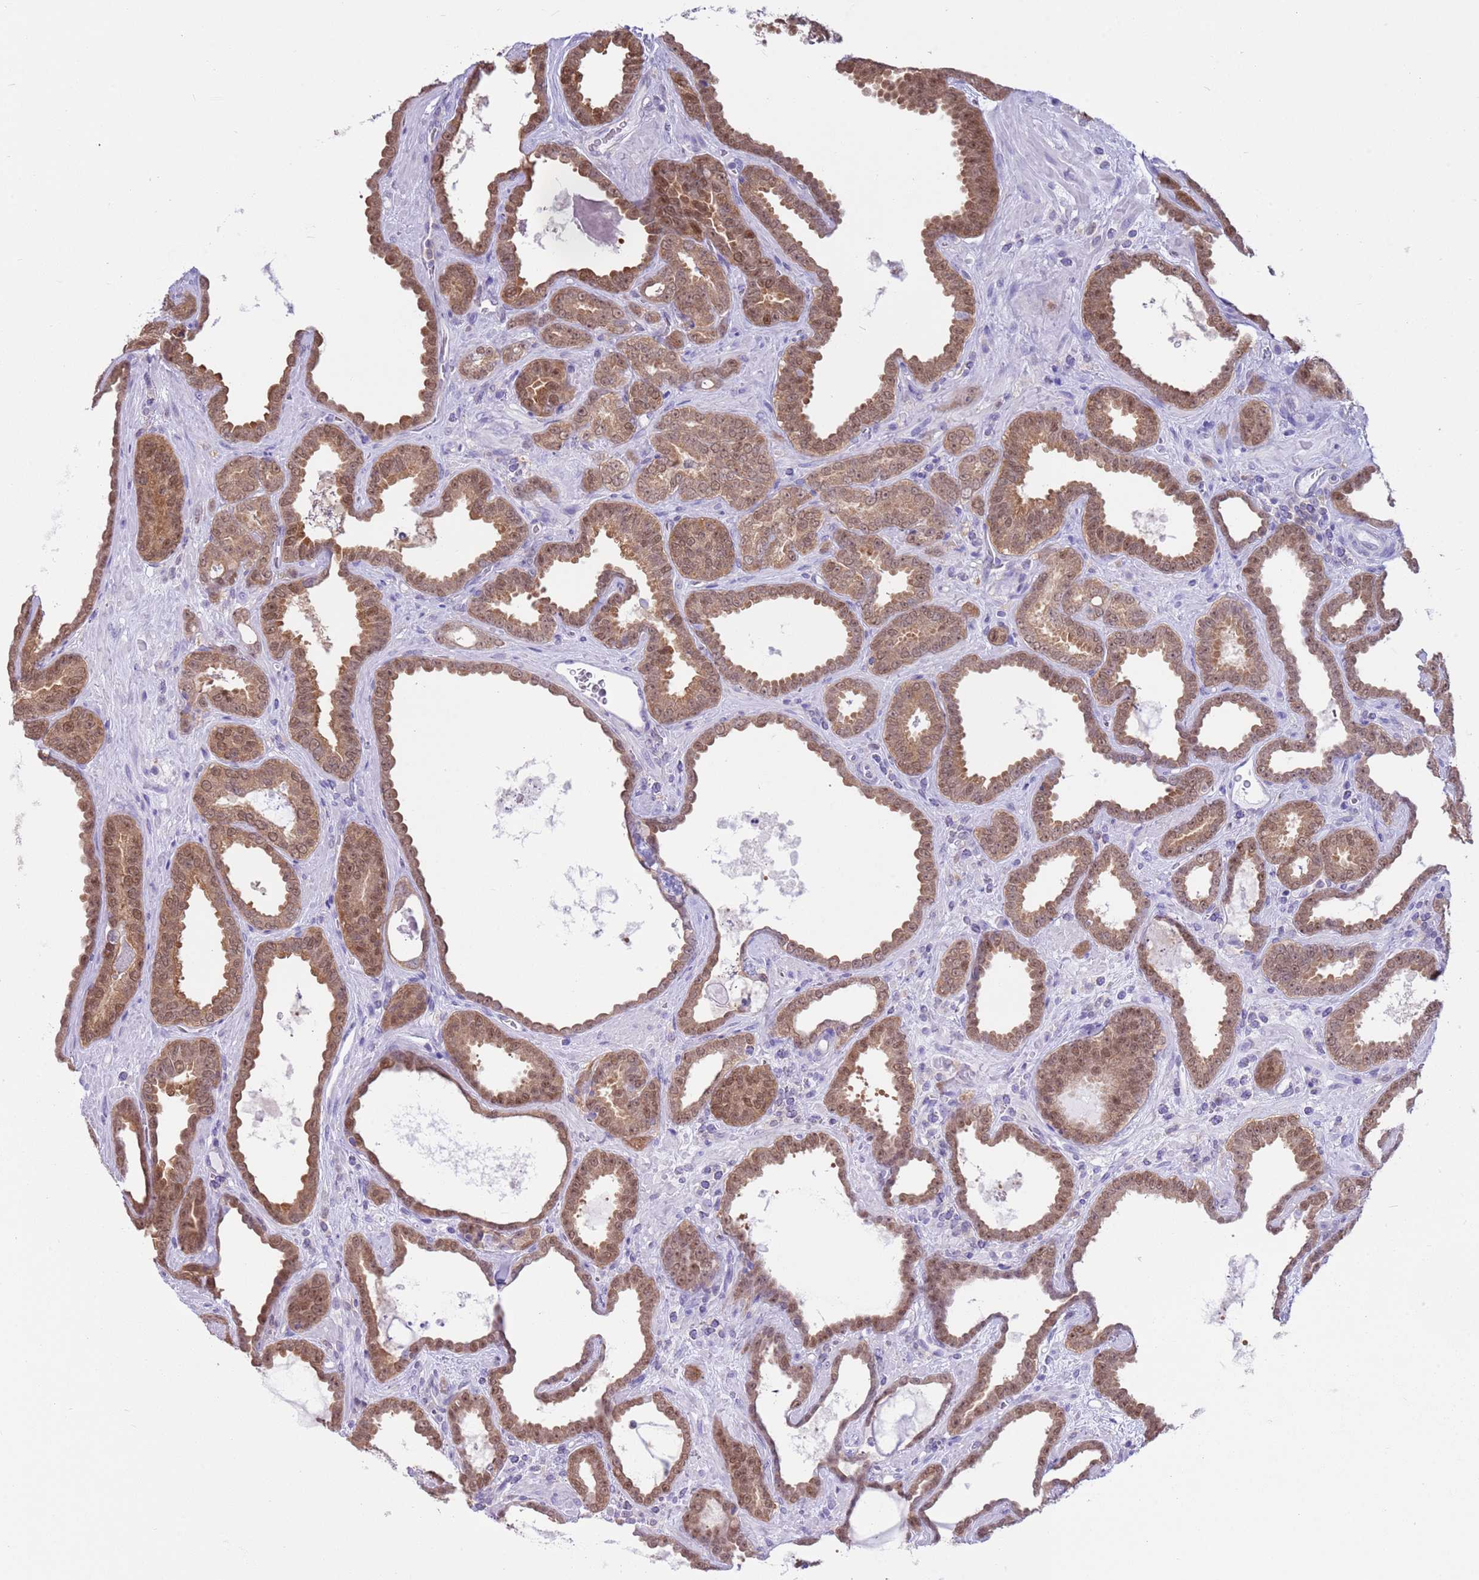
{"staining": {"intensity": "moderate", "quantity": ">75%", "location": "cytoplasmic/membranous,nuclear"}, "tissue": "prostate cancer", "cell_type": "Tumor cells", "image_type": "cancer", "snomed": [{"axis": "morphology", "description": "Adenocarcinoma, High grade"}, {"axis": "topography", "description": "Prostate"}], "caption": "Prostate cancer stained with immunohistochemistry (IHC) exhibits moderate cytoplasmic/membranous and nuclear positivity in about >75% of tumor cells.", "gene": "DDI2", "patient": {"sex": "male", "age": 72}}